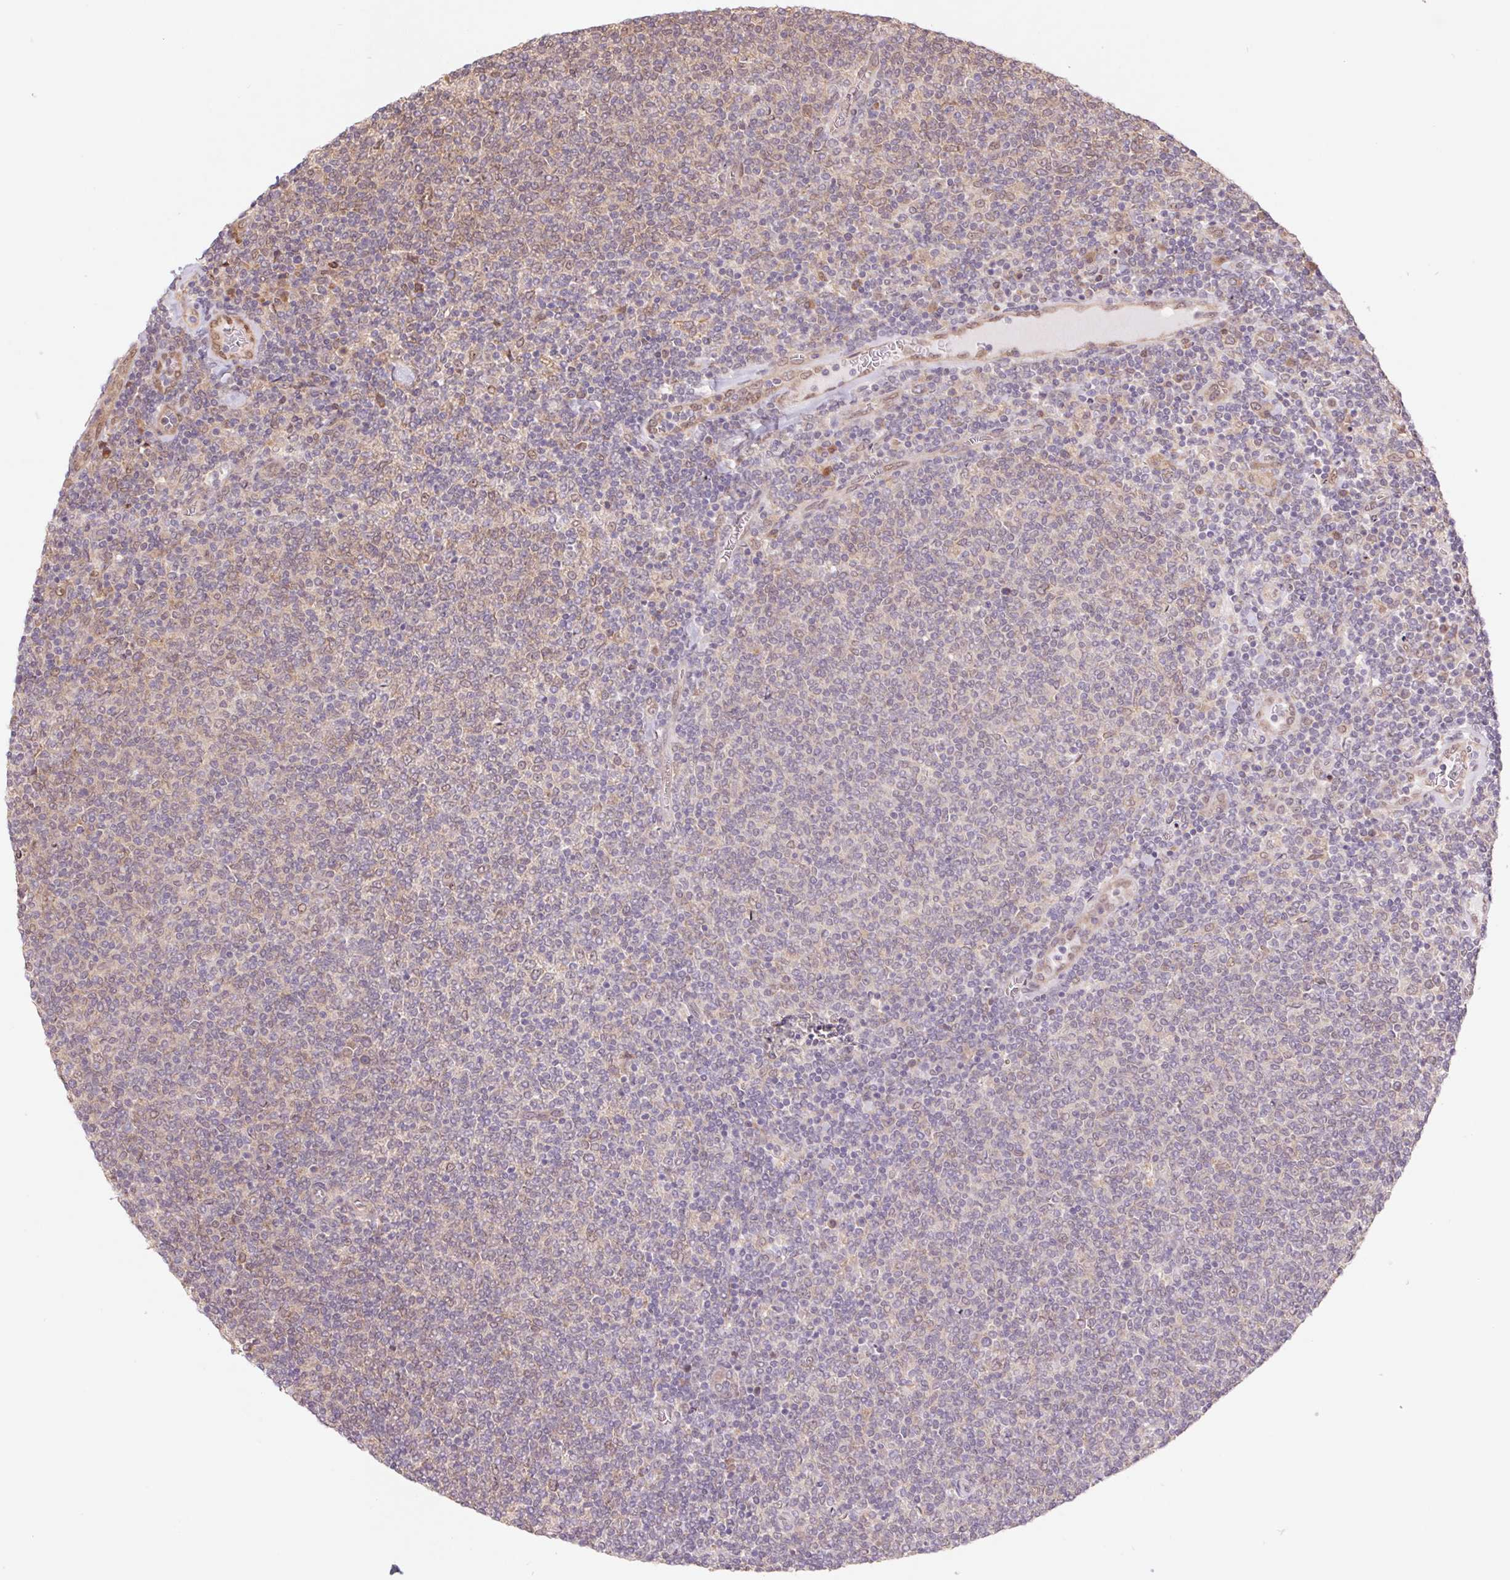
{"staining": {"intensity": "negative", "quantity": "none", "location": "none"}, "tissue": "lymphoma", "cell_type": "Tumor cells", "image_type": "cancer", "snomed": [{"axis": "morphology", "description": "Malignant lymphoma, non-Hodgkin's type, Low grade"}, {"axis": "topography", "description": "Lymph node"}], "caption": "Photomicrograph shows no significant protein positivity in tumor cells of malignant lymphoma, non-Hodgkin's type (low-grade).", "gene": "RRM1", "patient": {"sex": "male", "age": 52}}